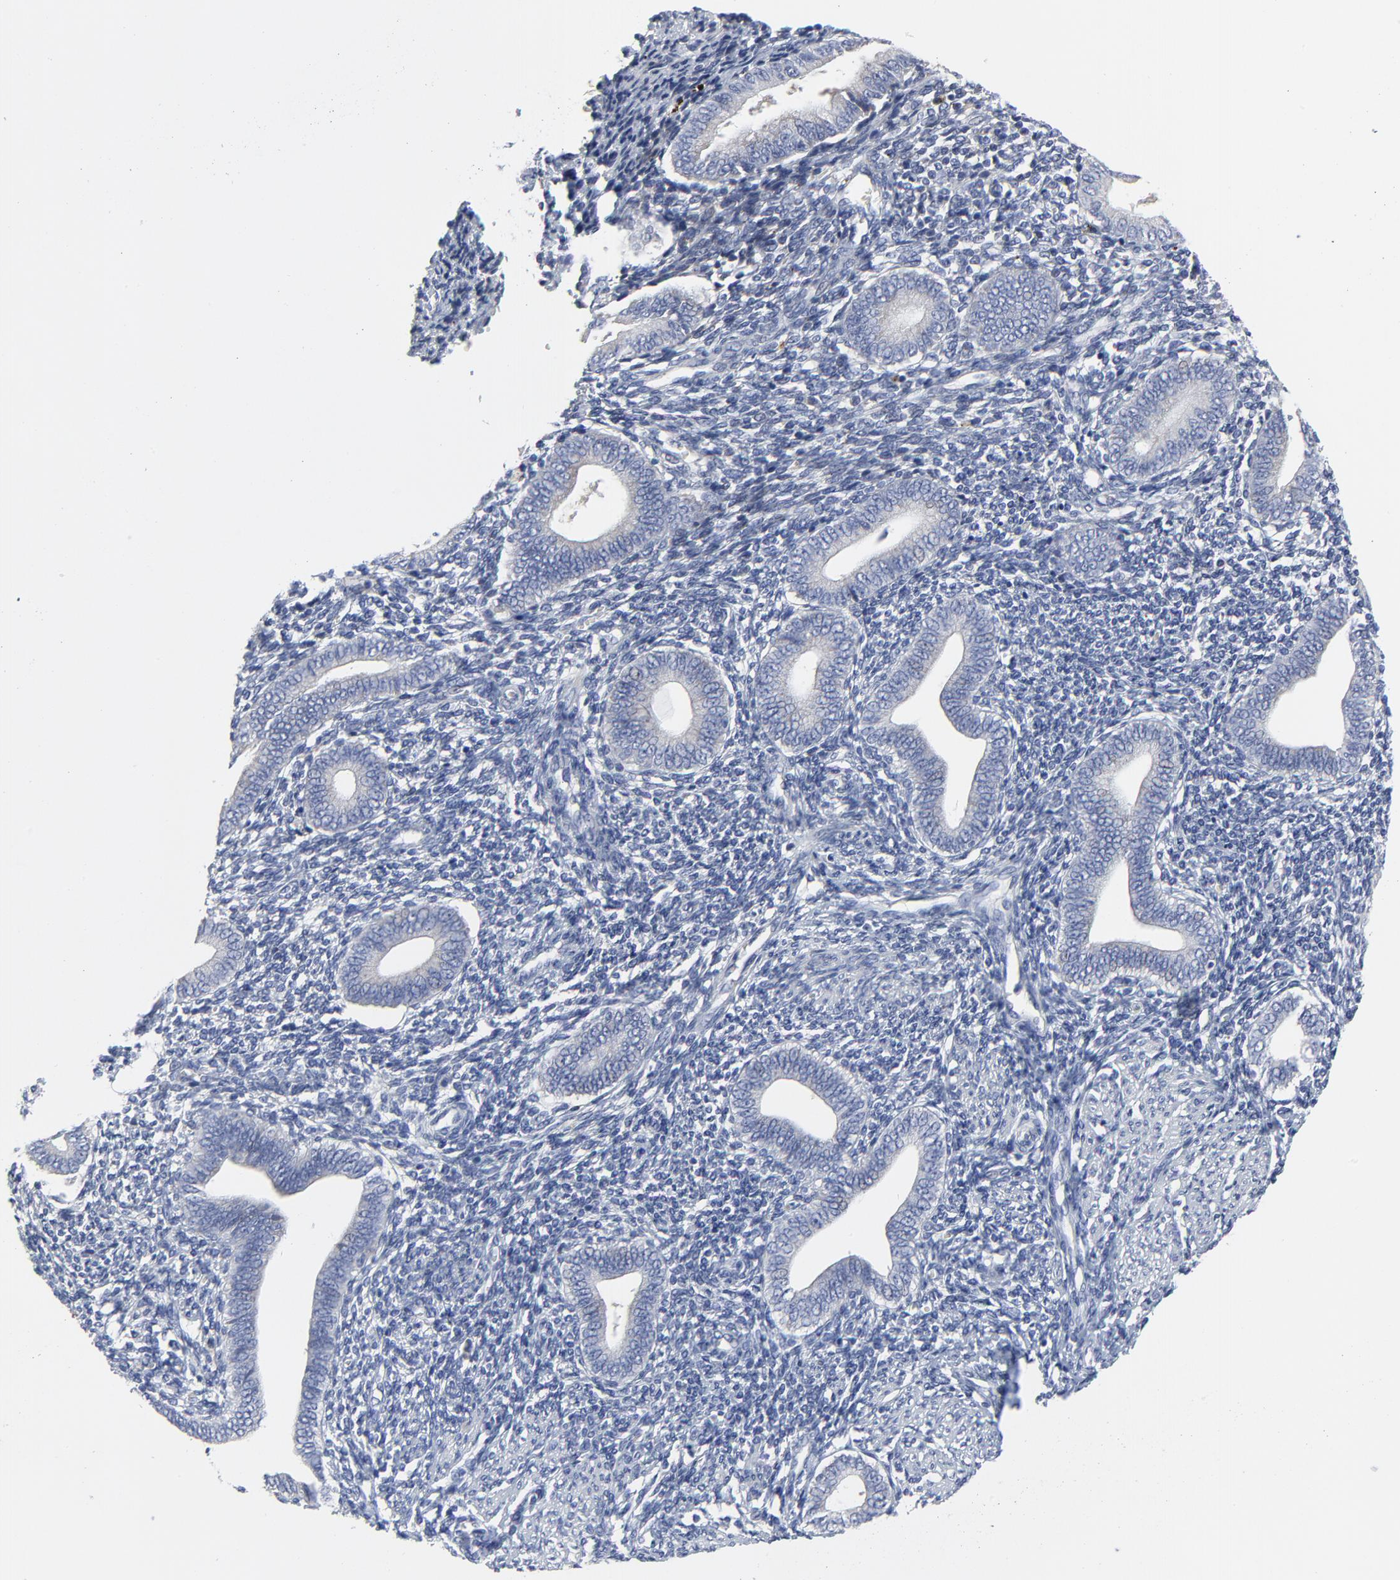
{"staining": {"intensity": "negative", "quantity": "none", "location": "none"}, "tissue": "endometrium", "cell_type": "Cells in endometrial stroma", "image_type": "normal", "snomed": [{"axis": "morphology", "description": "Normal tissue, NOS"}, {"axis": "topography", "description": "Uterus"}, {"axis": "topography", "description": "Endometrium"}], "caption": "This is an immunohistochemistry photomicrograph of unremarkable endometrium. There is no expression in cells in endometrial stroma.", "gene": "NLGN3", "patient": {"sex": "female", "age": 33}}